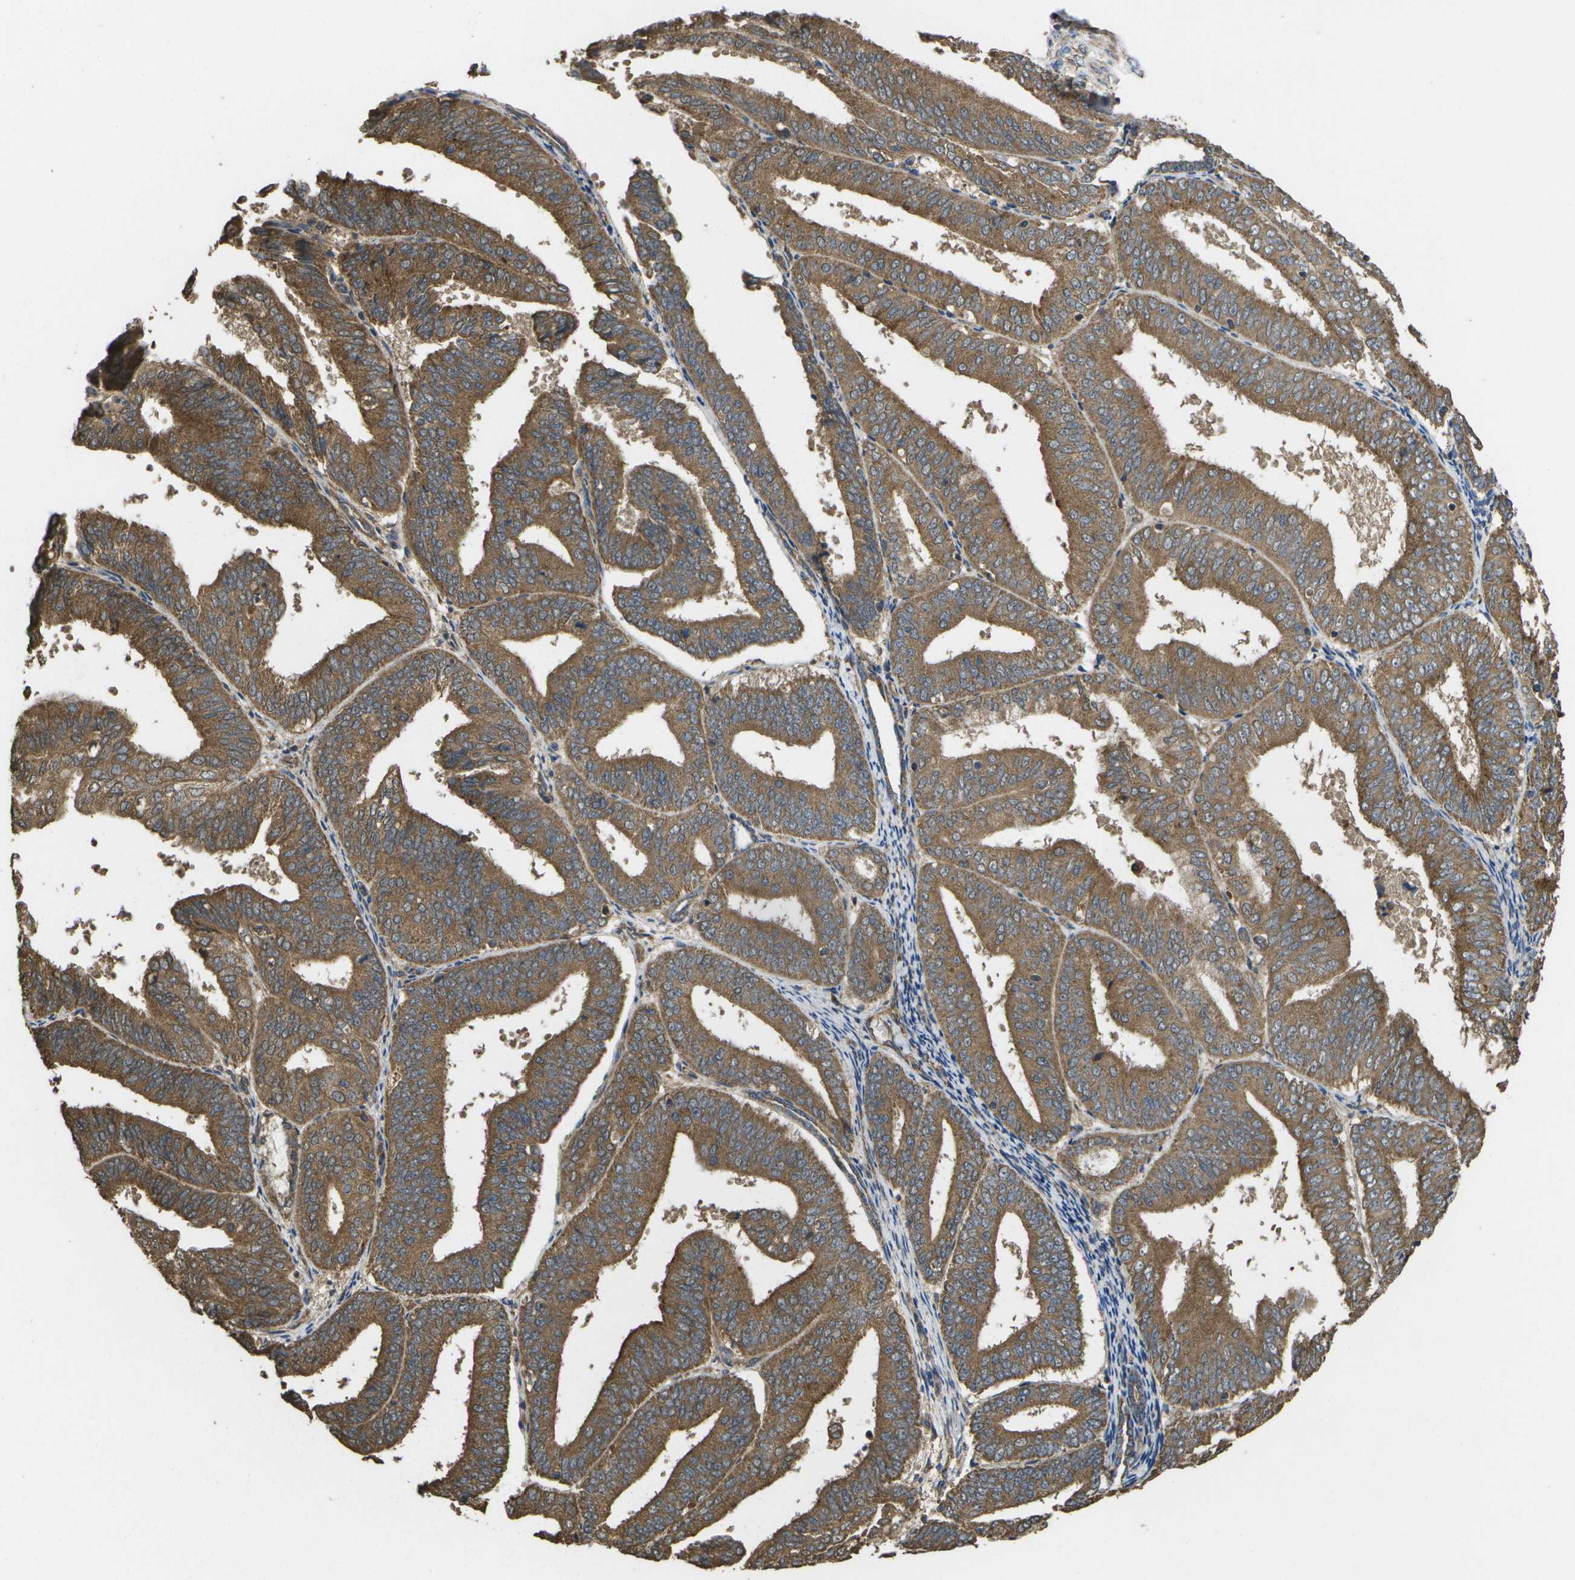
{"staining": {"intensity": "moderate", "quantity": ">75%", "location": "cytoplasmic/membranous"}, "tissue": "endometrial cancer", "cell_type": "Tumor cells", "image_type": "cancer", "snomed": [{"axis": "morphology", "description": "Adenocarcinoma, NOS"}, {"axis": "topography", "description": "Endometrium"}], "caption": "Immunohistochemical staining of human endometrial adenocarcinoma shows medium levels of moderate cytoplasmic/membranous staining in about >75% of tumor cells.", "gene": "SACS", "patient": {"sex": "female", "age": 63}}